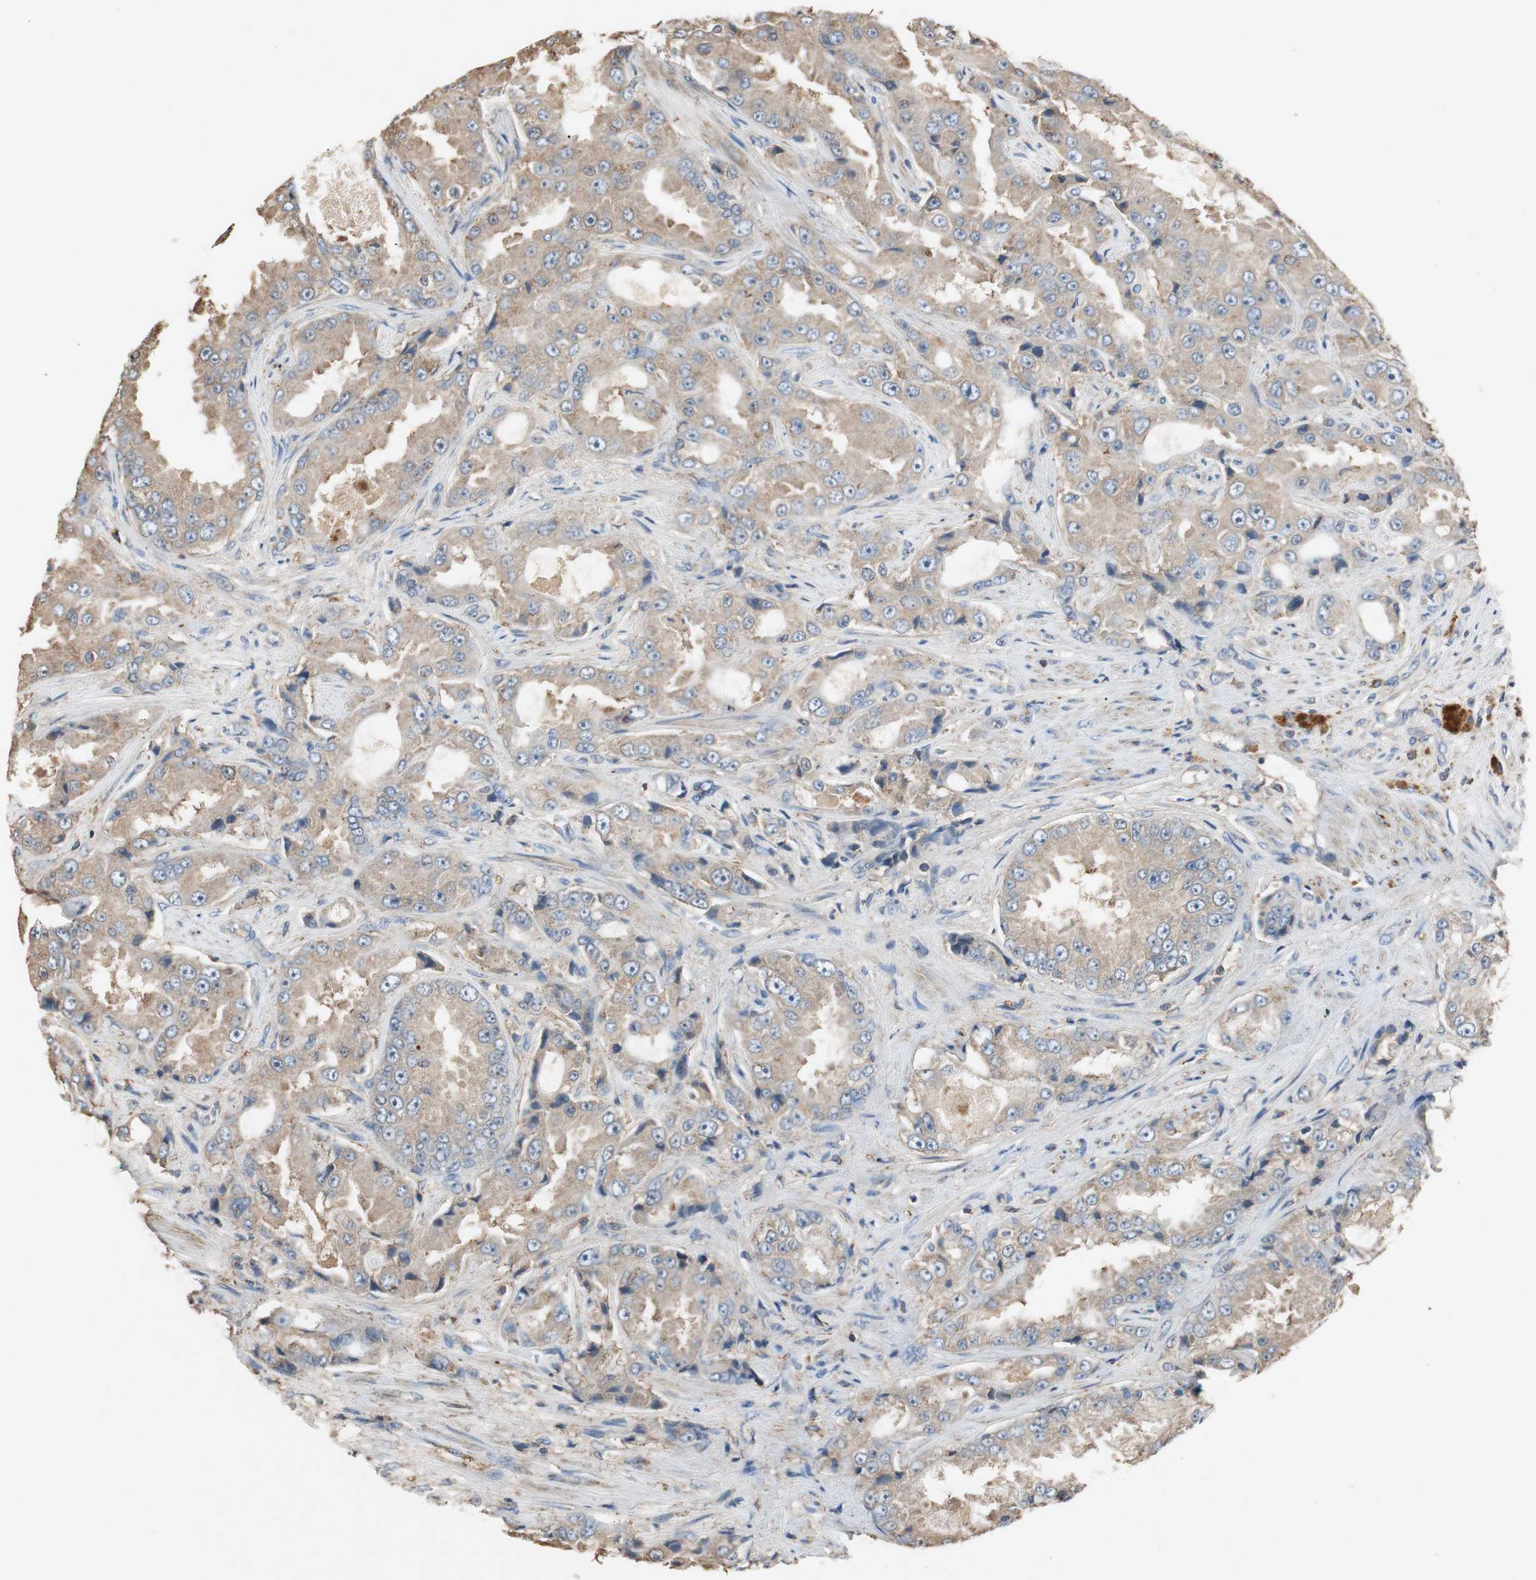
{"staining": {"intensity": "weak", "quantity": ">75%", "location": "cytoplasmic/membranous"}, "tissue": "prostate cancer", "cell_type": "Tumor cells", "image_type": "cancer", "snomed": [{"axis": "morphology", "description": "Adenocarcinoma, High grade"}, {"axis": "topography", "description": "Prostate"}], "caption": "Immunohistochemistry histopathology image of neoplastic tissue: adenocarcinoma (high-grade) (prostate) stained using immunohistochemistry (IHC) shows low levels of weak protein expression localized specifically in the cytoplasmic/membranous of tumor cells, appearing as a cytoplasmic/membranous brown color.", "gene": "TNFRSF14", "patient": {"sex": "male", "age": 73}}